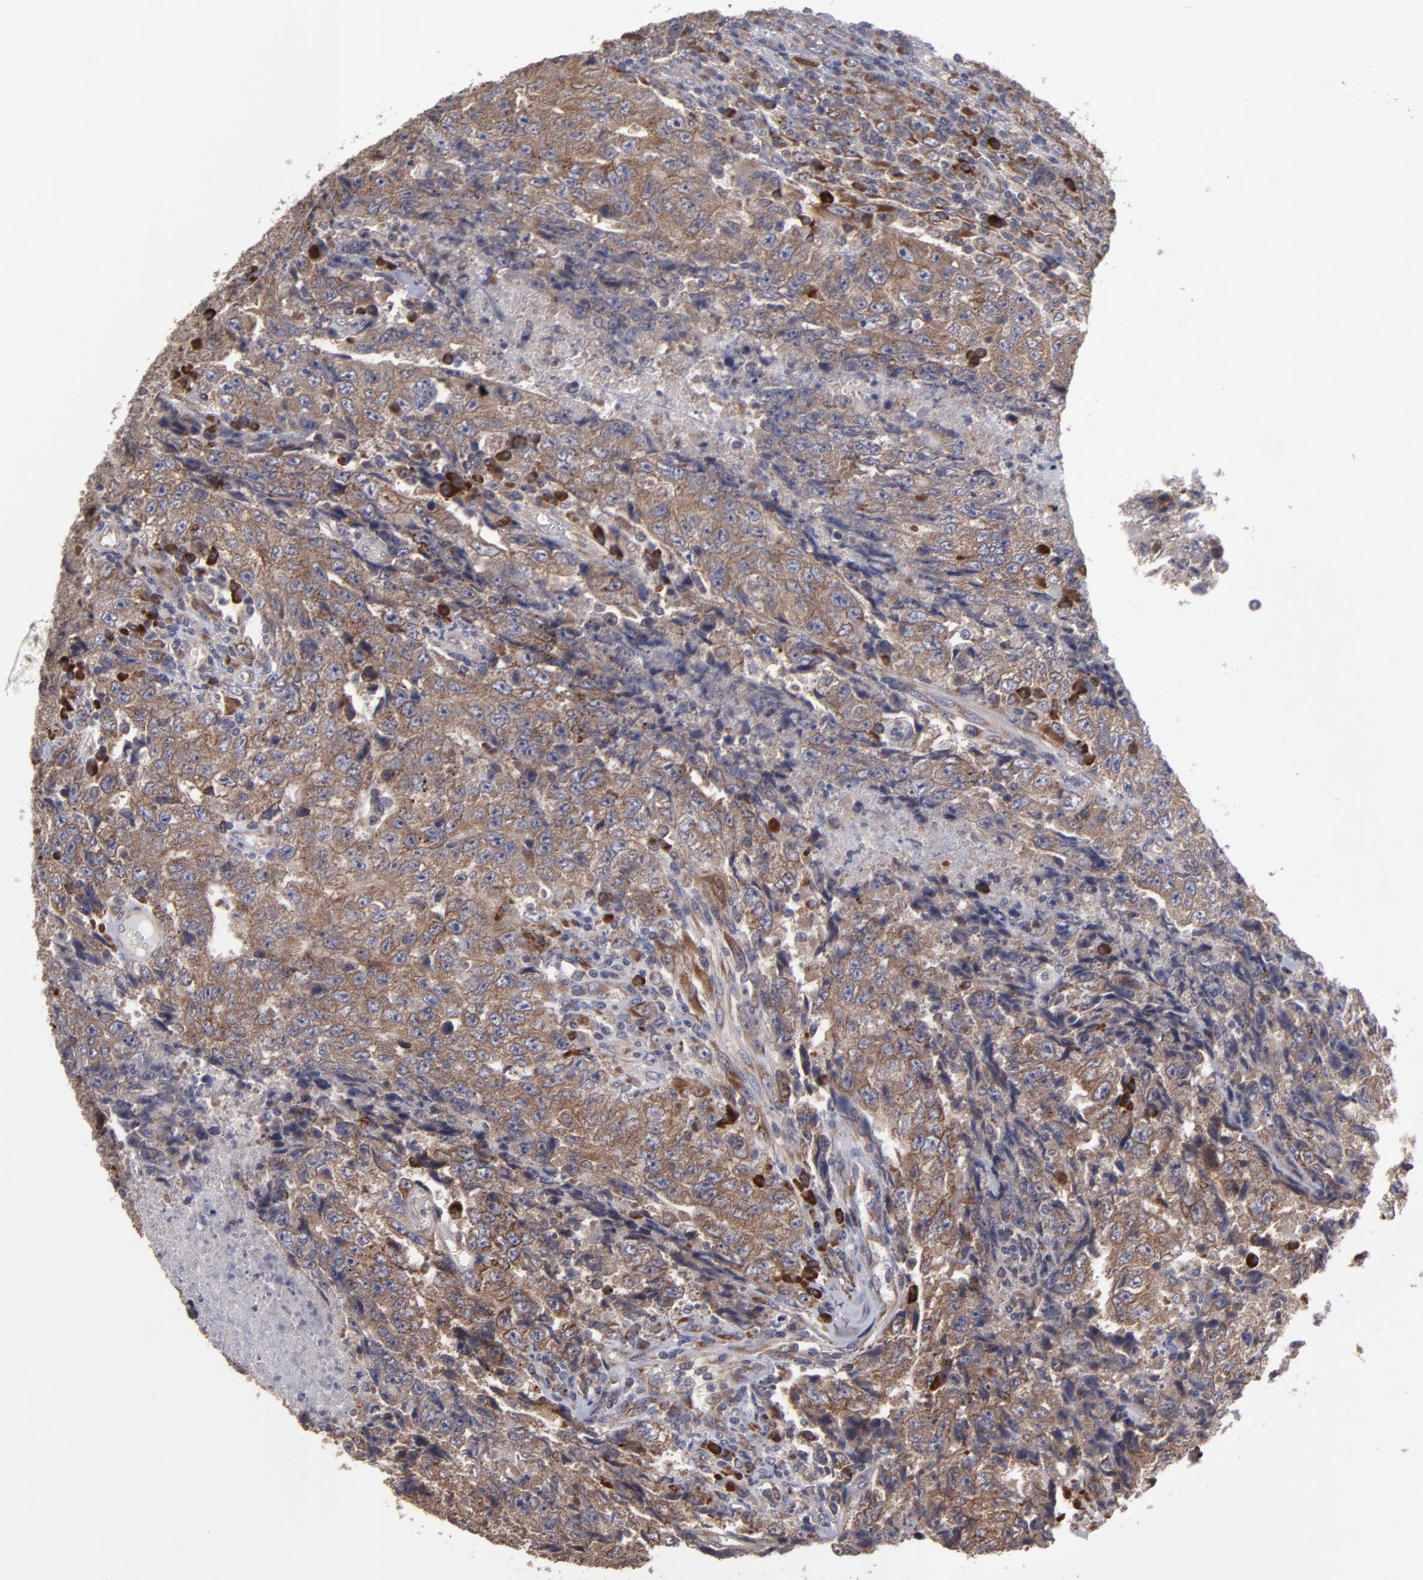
{"staining": {"intensity": "moderate", "quantity": ">75%", "location": "cytoplasmic/membranous"}, "tissue": "testis cancer", "cell_type": "Tumor cells", "image_type": "cancer", "snomed": [{"axis": "morphology", "description": "Necrosis, NOS"}, {"axis": "morphology", "description": "Carcinoma, Embryonal, NOS"}, {"axis": "topography", "description": "Testis"}], "caption": "DAB immunohistochemical staining of testis embryonal carcinoma displays moderate cytoplasmic/membranous protein expression in approximately >75% of tumor cells. The staining was performed using DAB (3,3'-diaminobenzidine) to visualize the protein expression in brown, while the nuclei were stained in blue with hematoxylin (Magnification: 20x).", "gene": "SND1", "patient": {"sex": "male", "age": 19}}